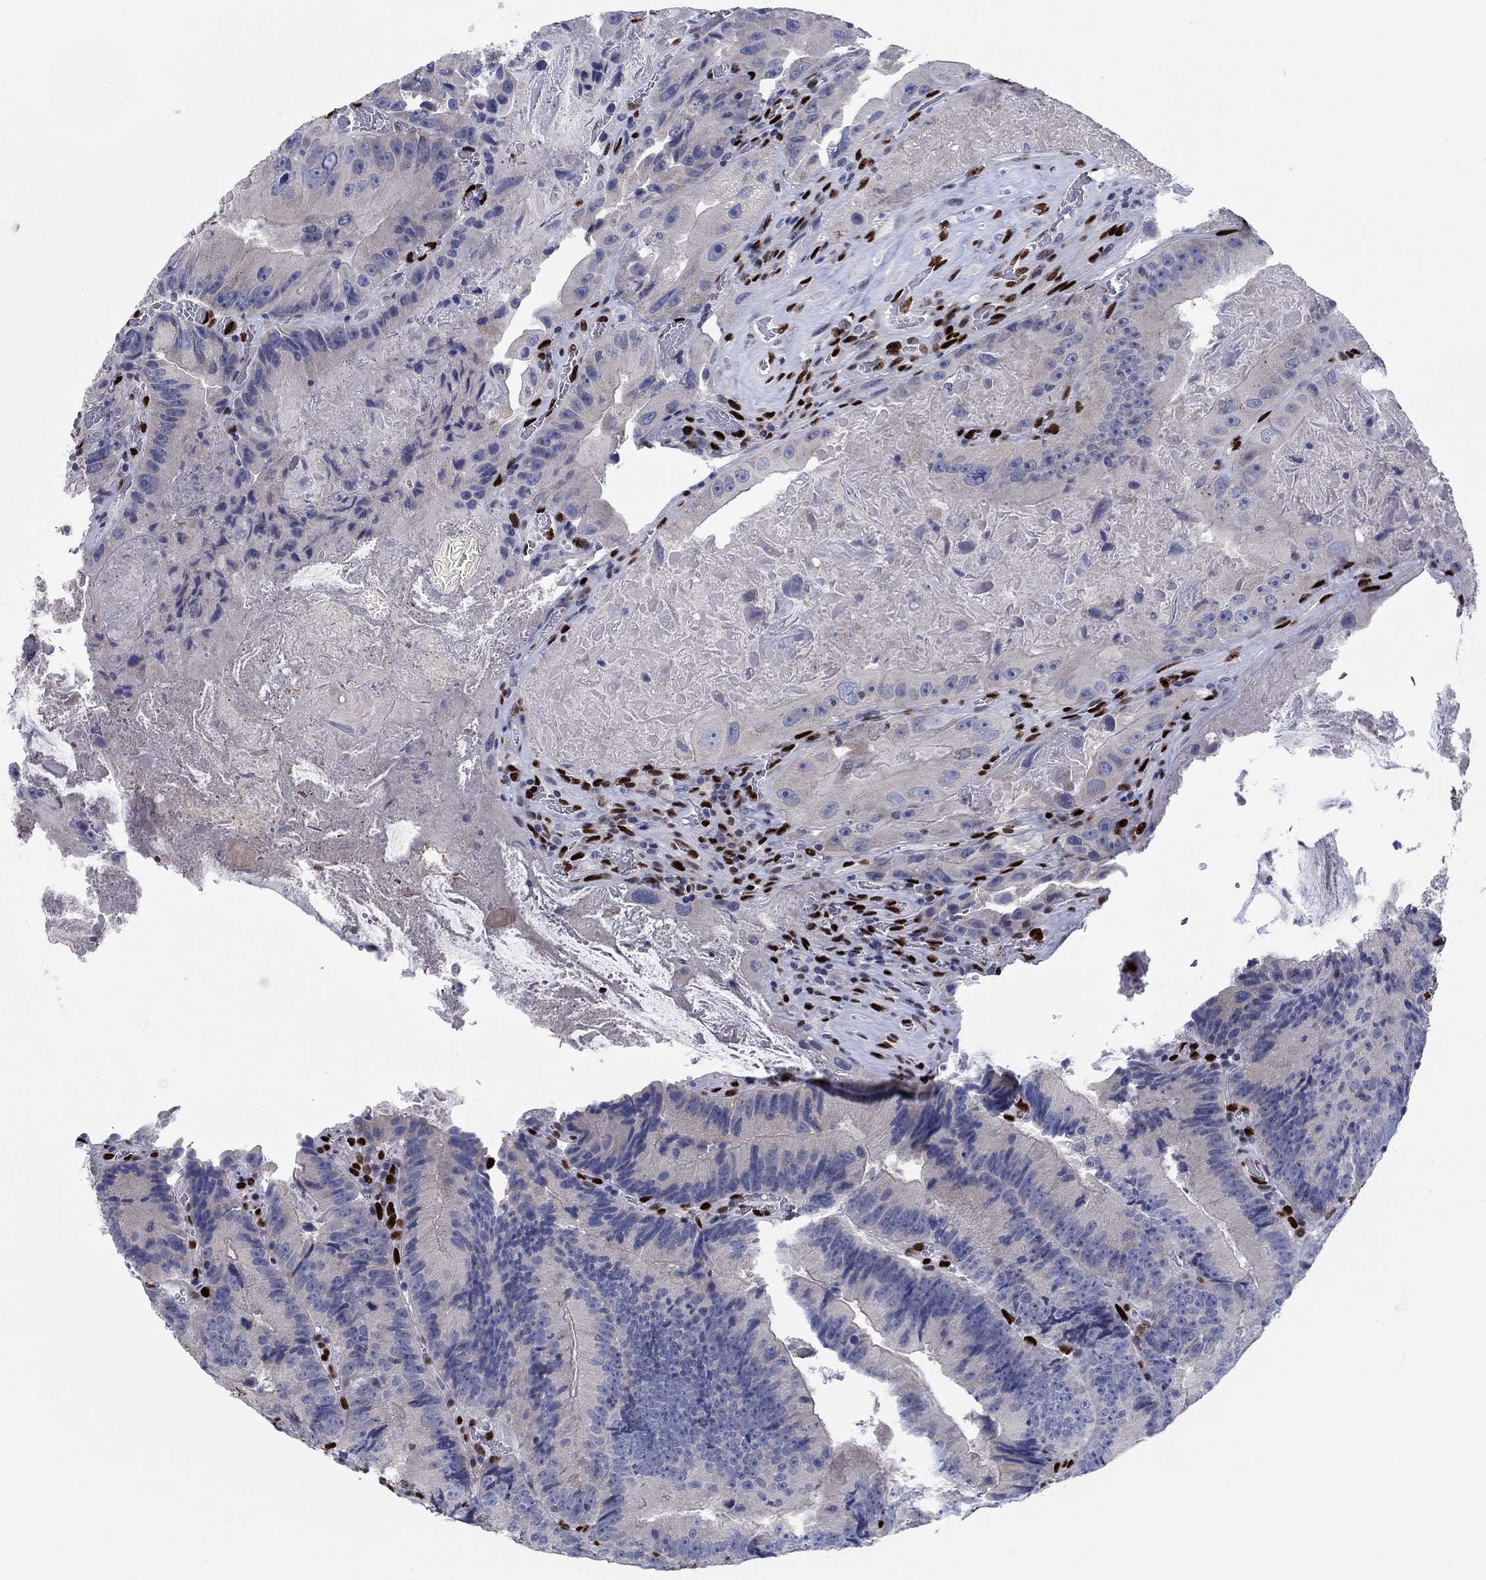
{"staining": {"intensity": "negative", "quantity": "none", "location": "none"}, "tissue": "colorectal cancer", "cell_type": "Tumor cells", "image_type": "cancer", "snomed": [{"axis": "morphology", "description": "Adenocarcinoma, NOS"}, {"axis": "topography", "description": "Colon"}], "caption": "Photomicrograph shows no protein expression in tumor cells of colorectal cancer (adenocarcinoma) tissue.", "gene": "ZEB1", "patient": {"sex": "female", "age": 86}}